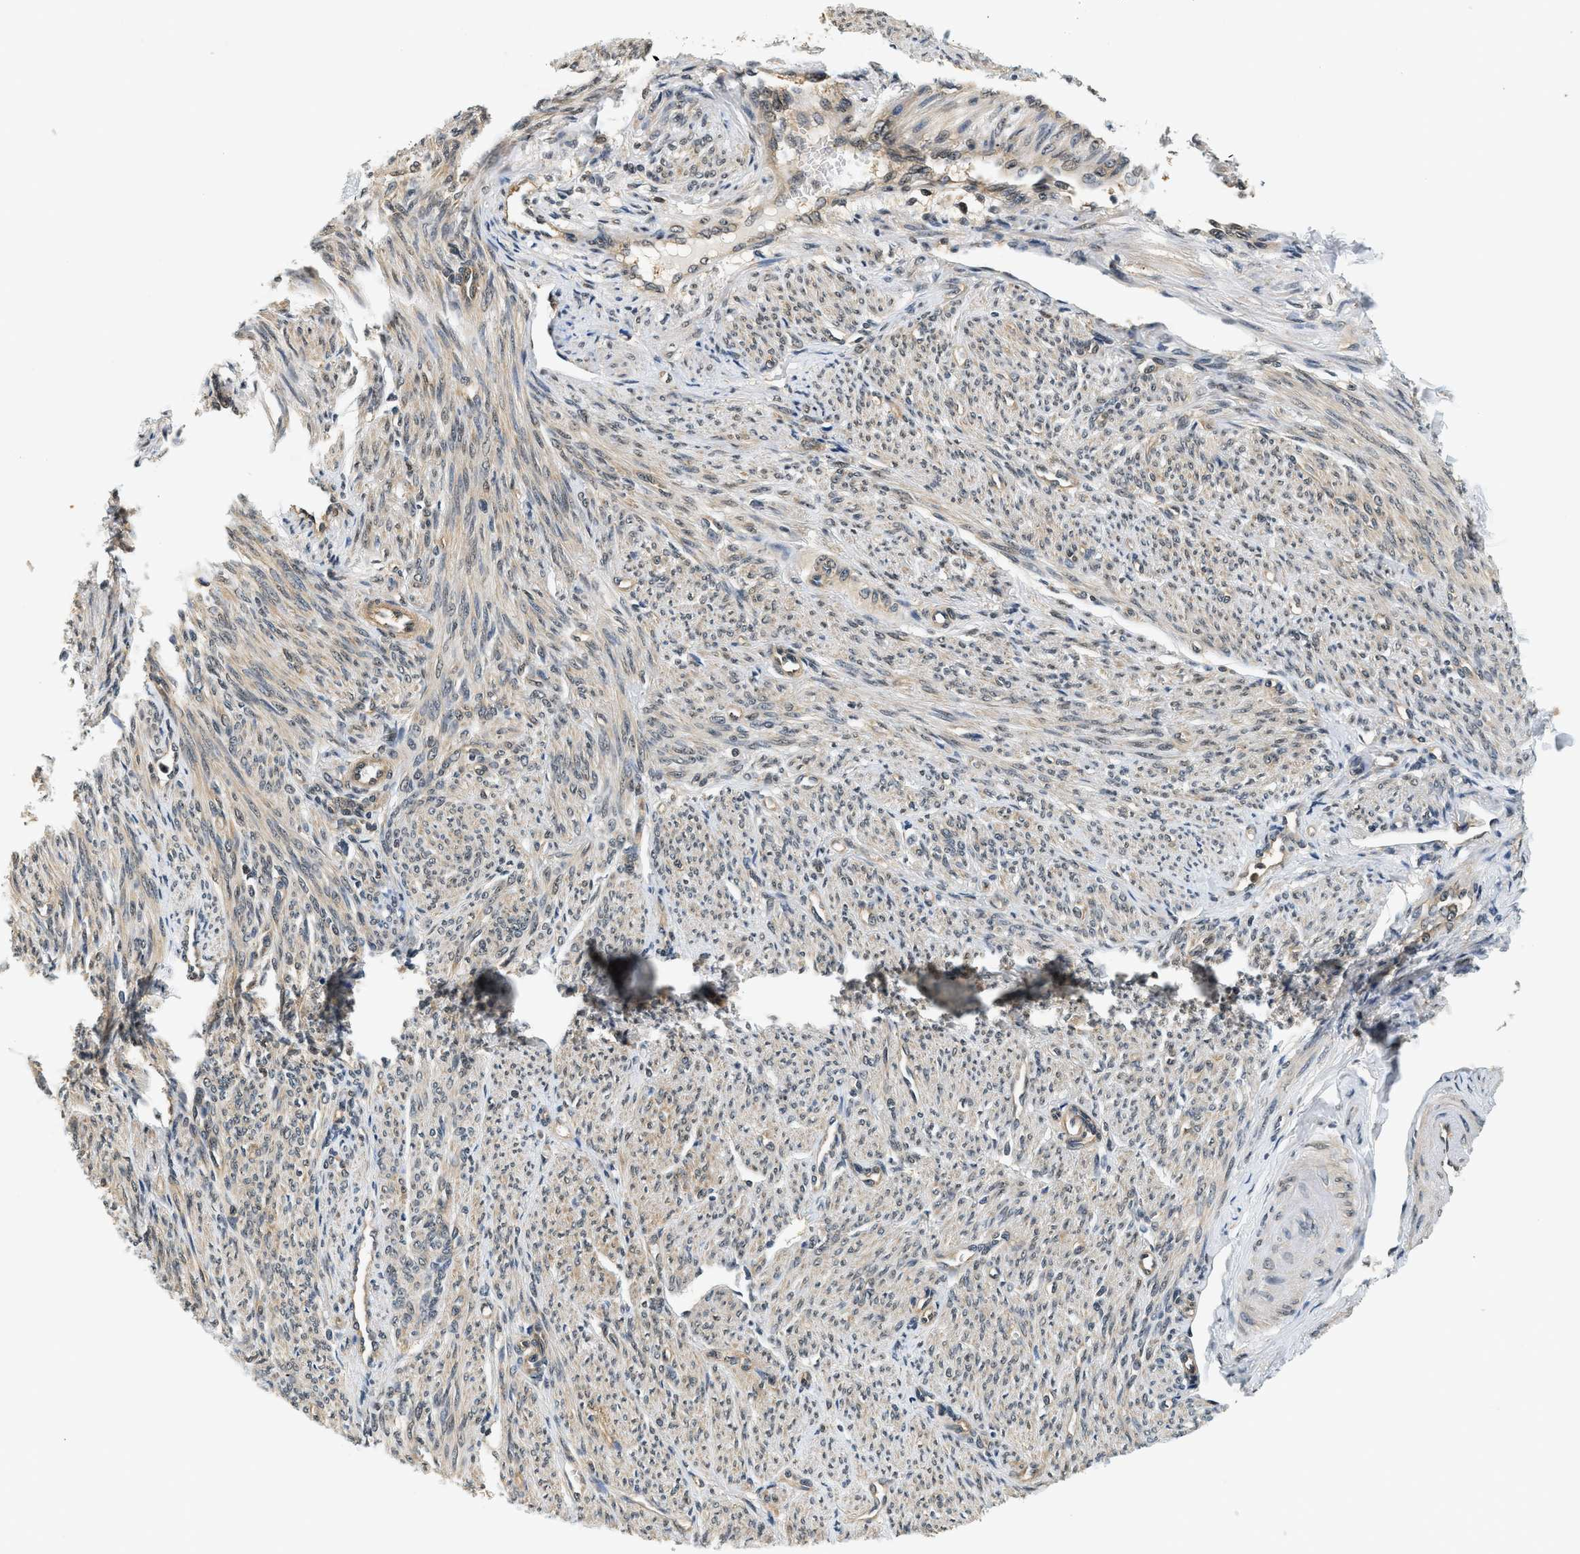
{"staining": {"intensity": "weak", "quantity": "25%-75%", "location": "cytoplasmic/membranous"}, "tissue": "smooth muscle", "cell_type": "Smooth muscle cells", "image_type": "normal", "snomed": [{"axis": "morphology", "description": "Normal tissue, NOS"}, {"axis": "topography", "description": "Smooth muscle"}], "caption": "Weak cytoplasmic/membranous expression is appreciated in about 25%-75% of smooth muscle cells in benign smooth muscle.", "gene": "PSMD3", "patient": {"sex": "female", "age": 65}}